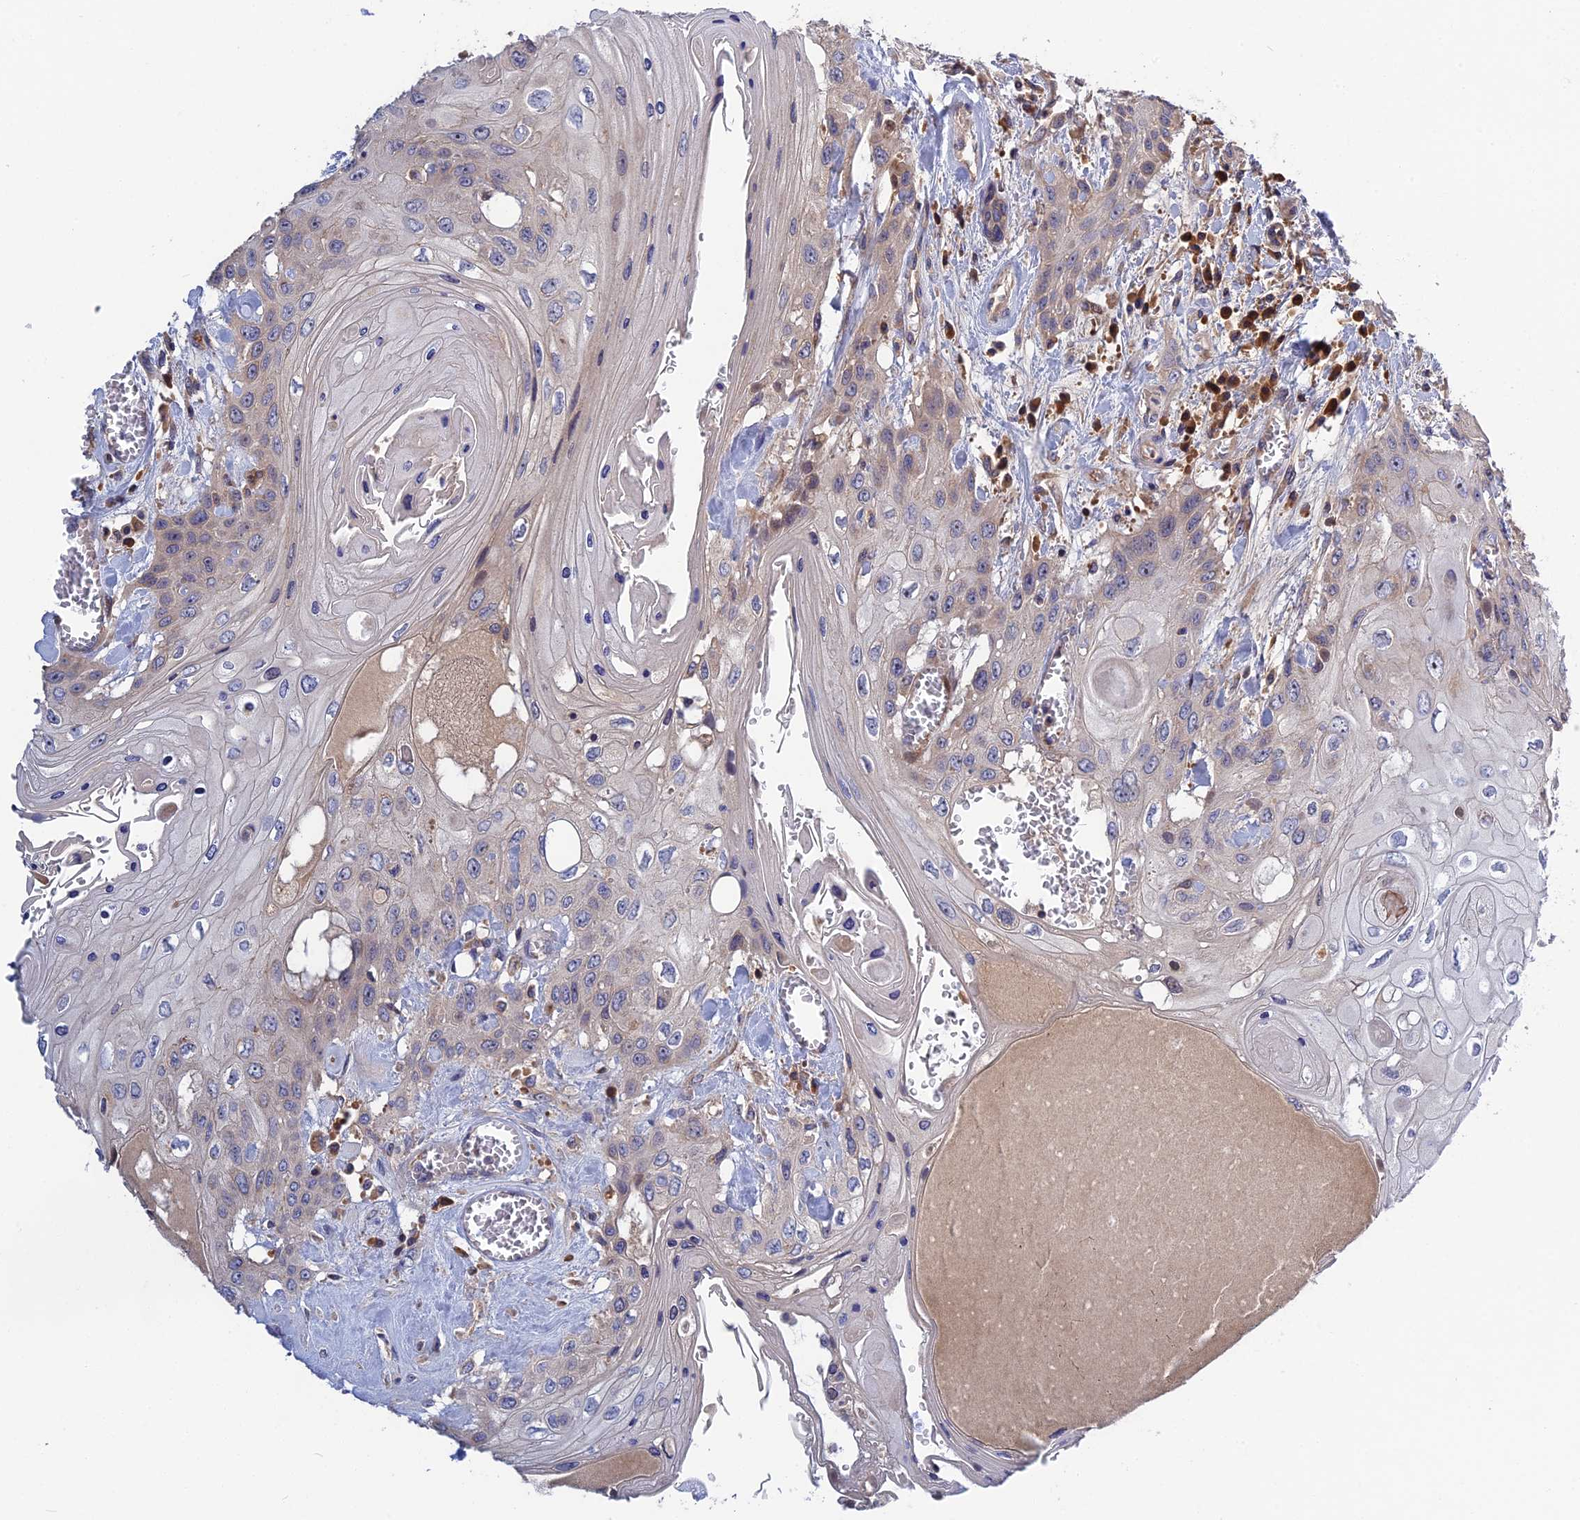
{"staining": {"intensity": "weak", "quantity": "<25%", "location": "cytoplasmic/membranous"}, "tissue": "head and neck cancer", "cell_type": "Tumor cells", "image_type": "cancer", "snomed": [{"axis": "morphology", "description": "Squamous cell carcinoma, NOS"}, {"axis": "topography", "description": "Head-Neck"}], "caption": "Immunohistochemical staining of human head and neck cancer displays no significant staining in tumor cells.", "gene": "CRACD", "patient": {"sex": "female", "age": 43}}